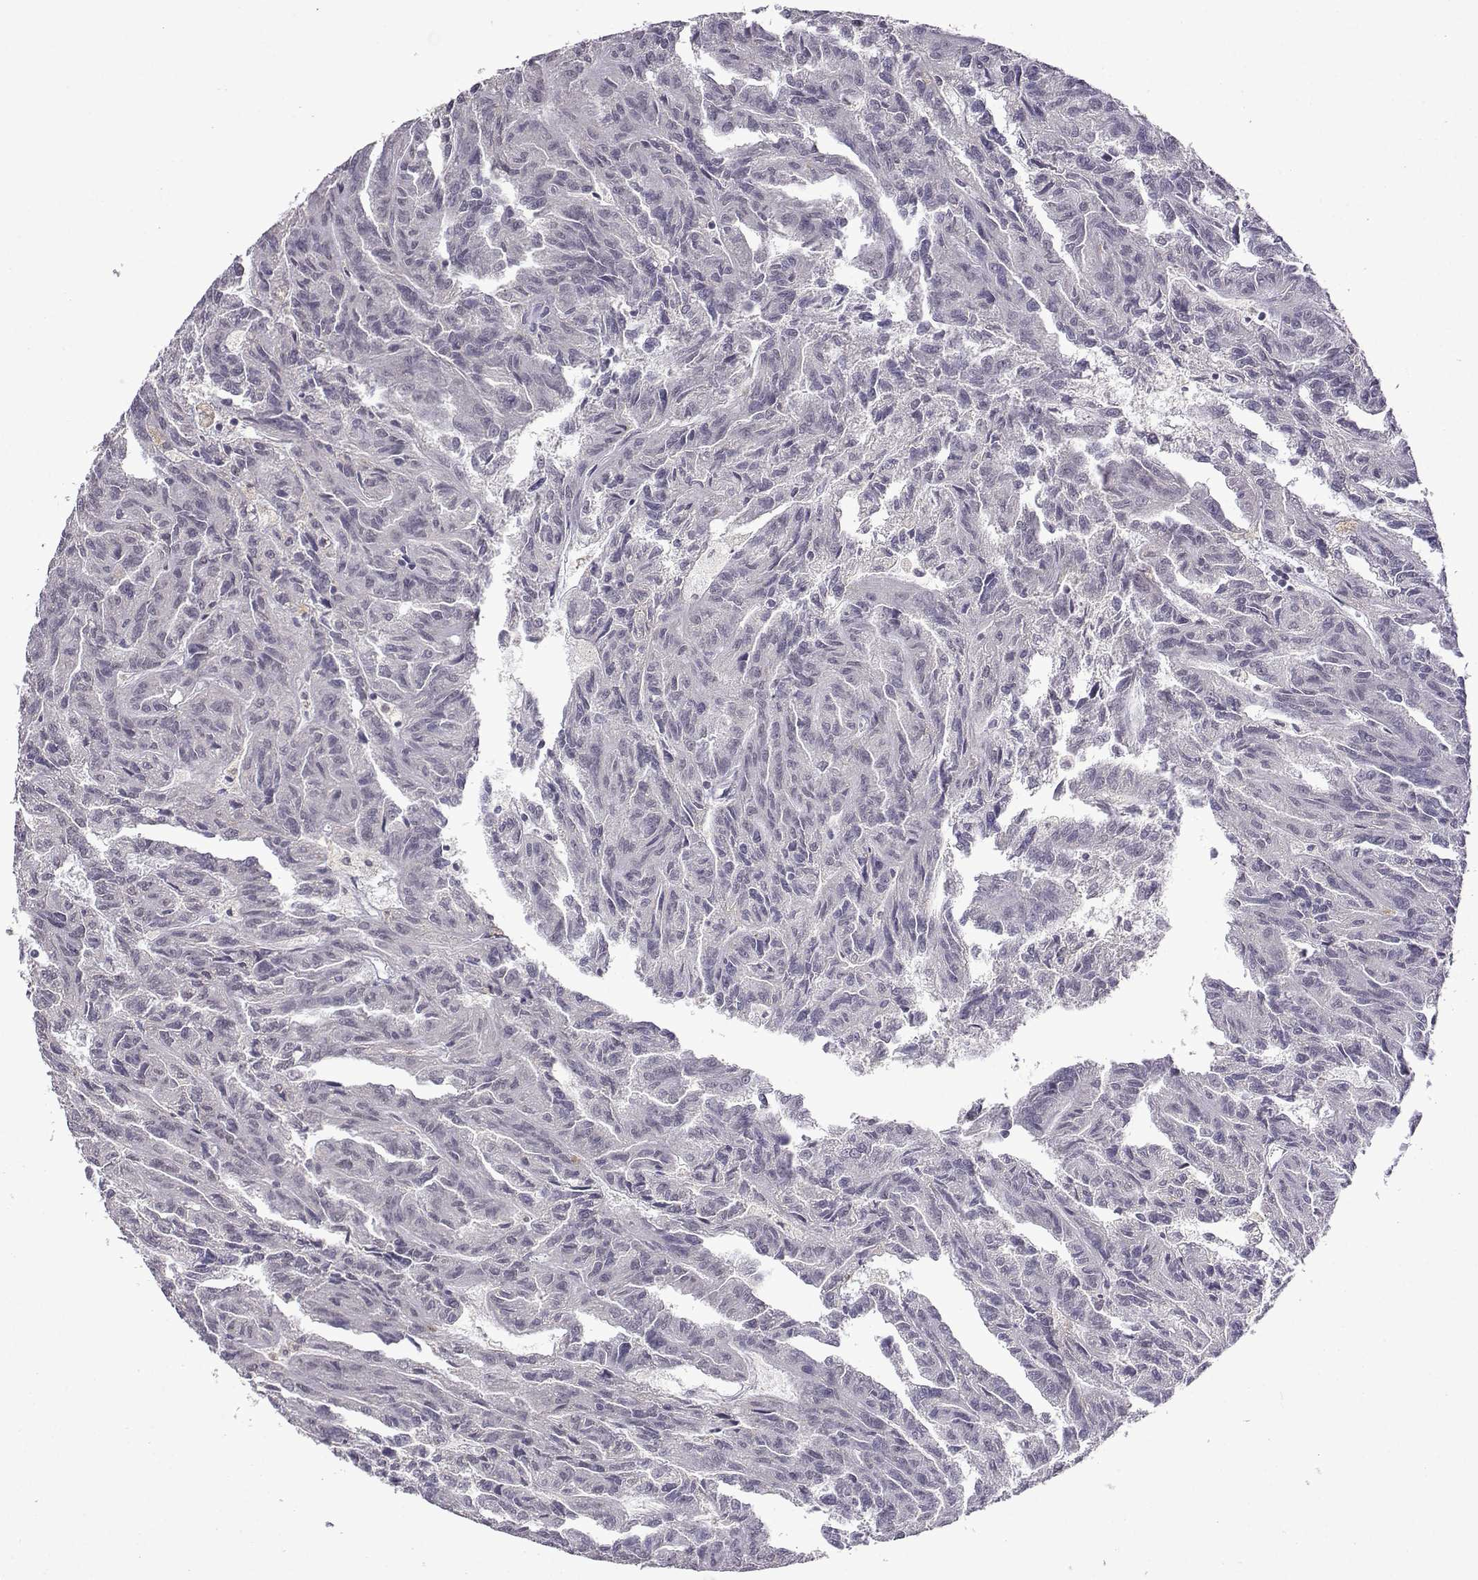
{"staining": {"intensity": "negative", "quantity": "none", "location": "none"}, "tissue": "renal cancer", "cell_type": "Tumor cells", "image_type": "cancer", "snomed": [{"axis": "morphology", "description": "Adenocarcinoma, NOS"}, {"axis": "topography", "description": "Kidney"}], "caption": "Tumor cells are negative for brown protein staining in renal cancer.", "gene": "CCL28", "patient": {"sex": "male", "age": 79}}